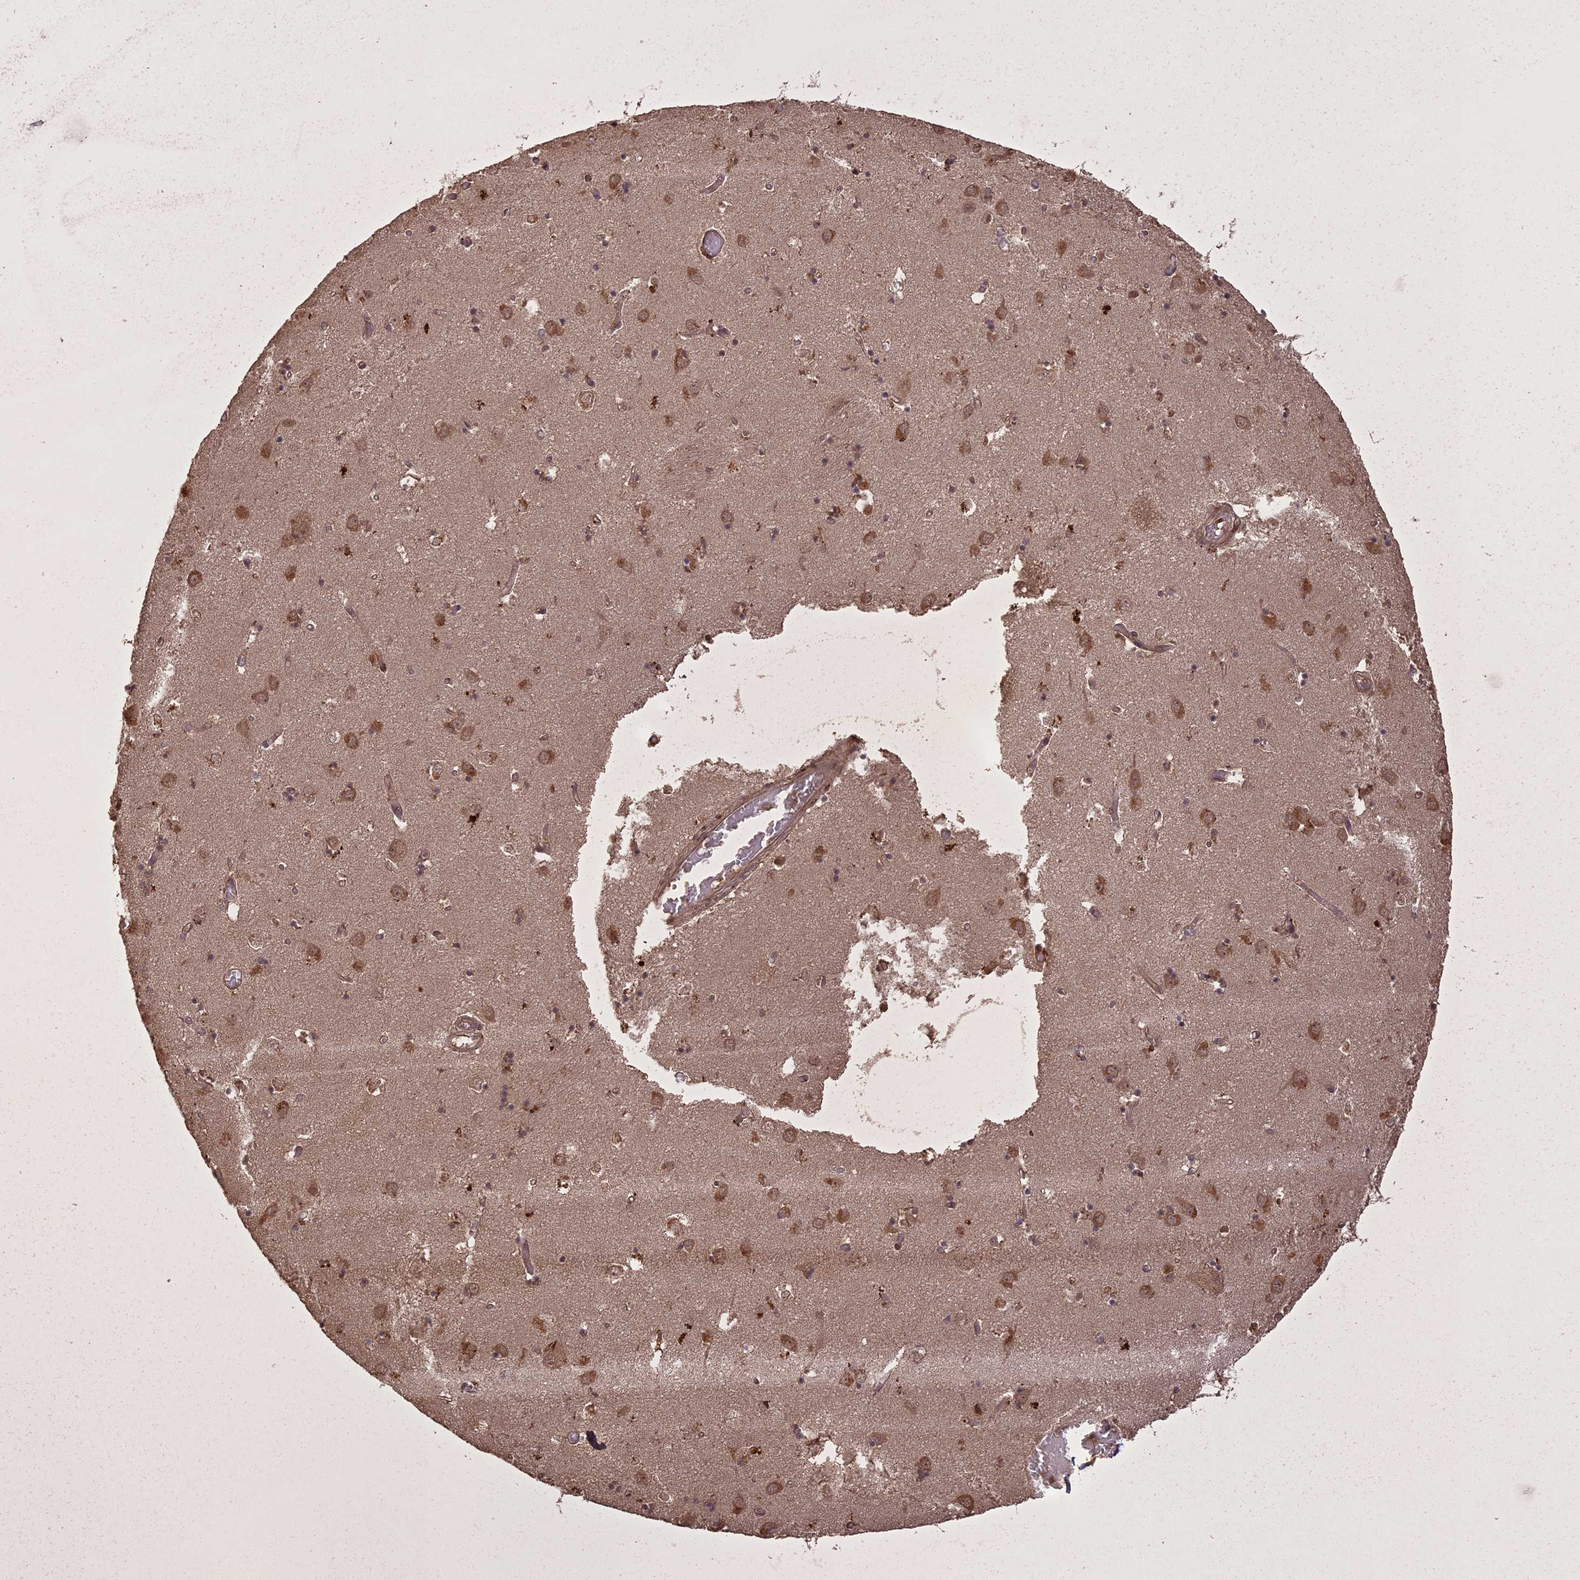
{"staining": {"intensity": "moderate", "quantity": "<25%", "location": "cytoplasmic/membranous"}, "tissue": "caudate", "cell_type": "Glial cells", "image_type": "normal", "snomed": [{"axis": "morphology", "description": "Normal tissue, NOS"}, {"axis": "topography", "description": "Lateral ventricle wall"}], "caption": "IHC image of normal caudate stained for a protein (brown), which reveals low levels of moderate cytoplasmic/membranous expression in about <25% of glial cells.", "gene": "LIN37", "patient": {"sex": "male", "age": 70}}